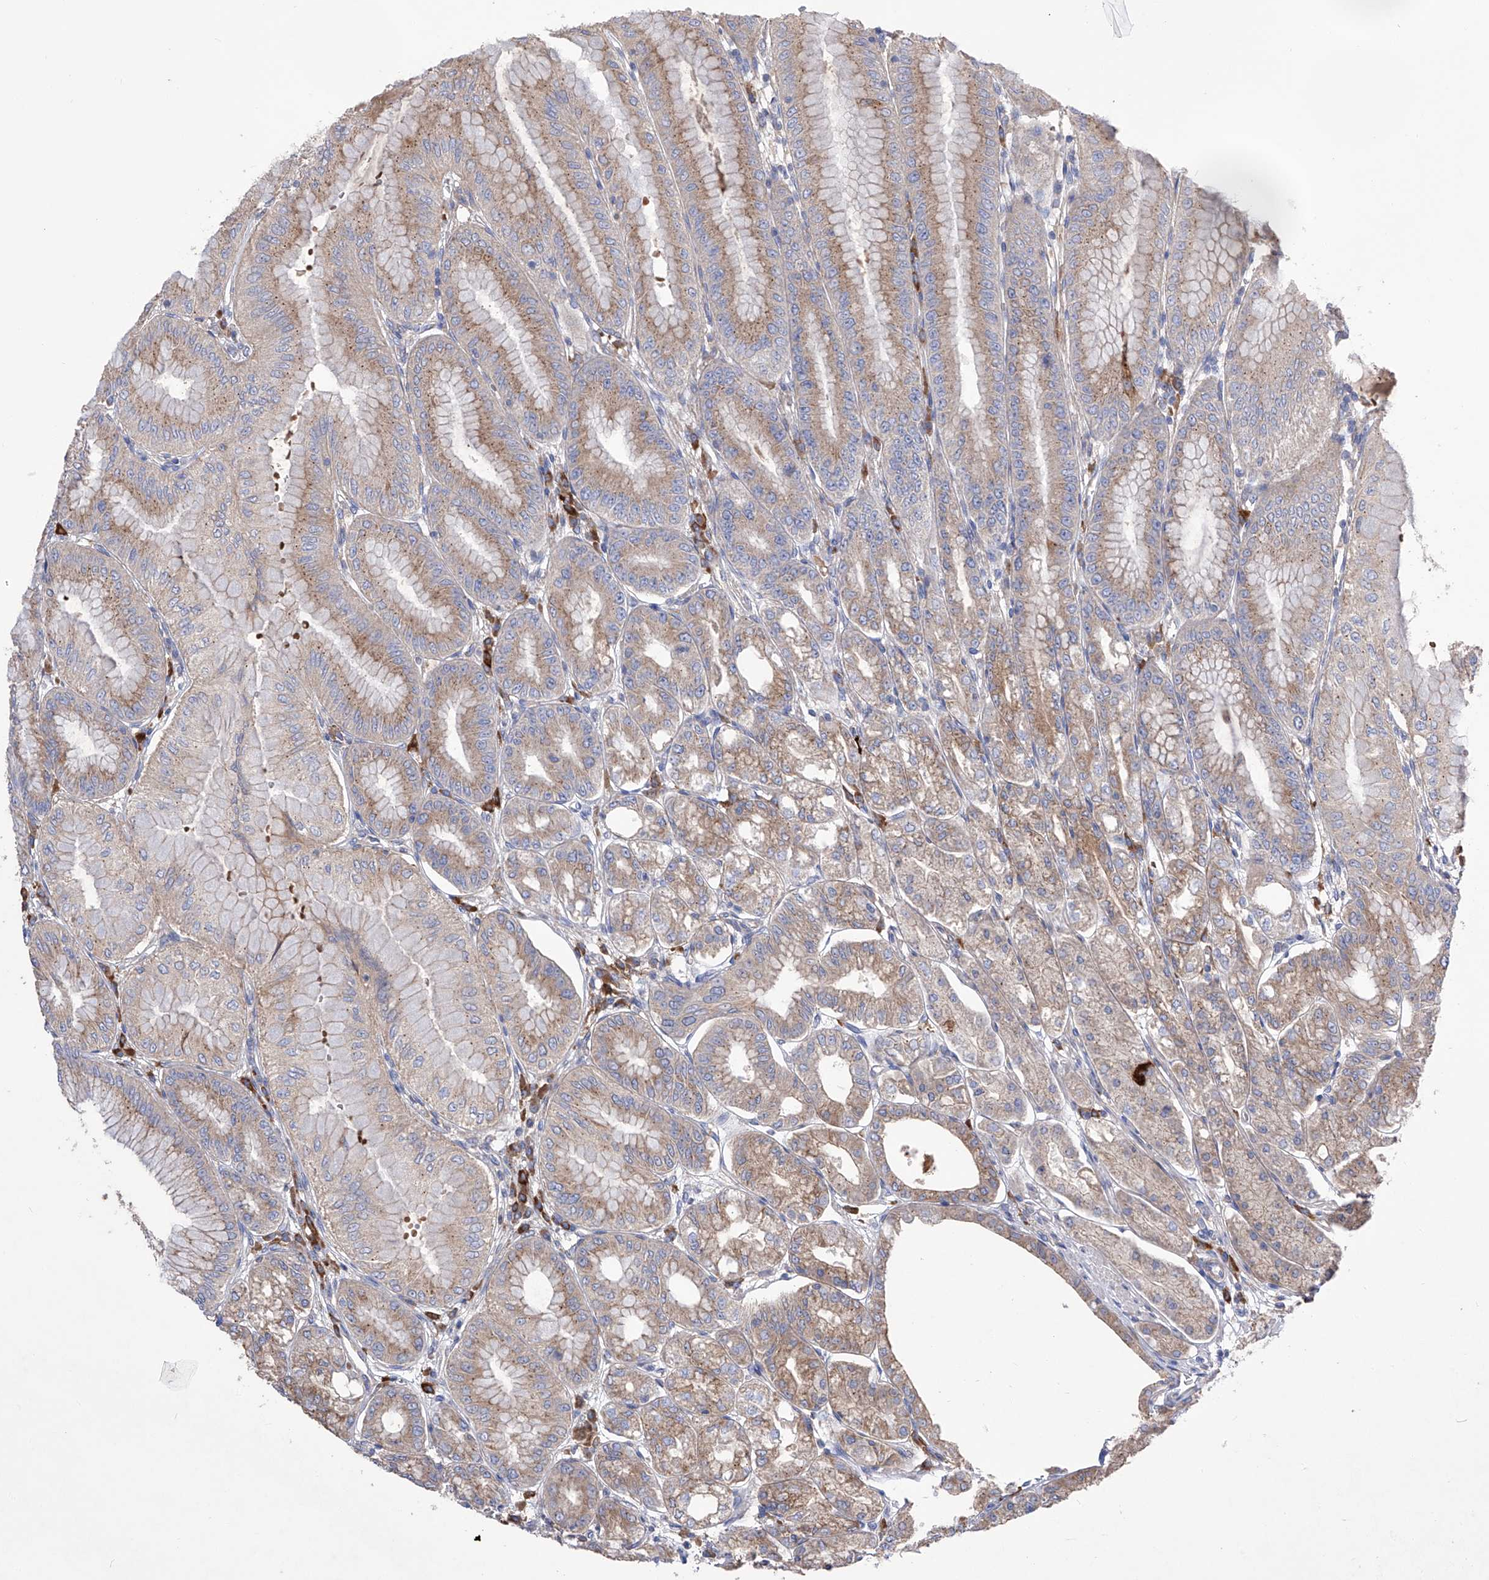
{"staining": {"intensity": "moderate", "quantity": "25%-75%", "location": "cytoplasmic/membranous"}, "tissue": "stomach", "cell_type": "Glandular cells", "image_type": "normal", "snomed": [{"axis": "morphology", "description": "Normal tissue, NOS"}, {"axis": "topography", "description": "Stomach, lower"}], "caption": "Immunohistochemistry (IHC) photomicrograph of benign stomach: stomach stained using IHC displays medium levels of moderate protein expression localized specifically in the cytoplasmic/membranous of glandular cells, appearing as a cytoplasmic/membranous brown color.", "gene": "NFATC4", "patient": {"sex": "male", "age": 71}}